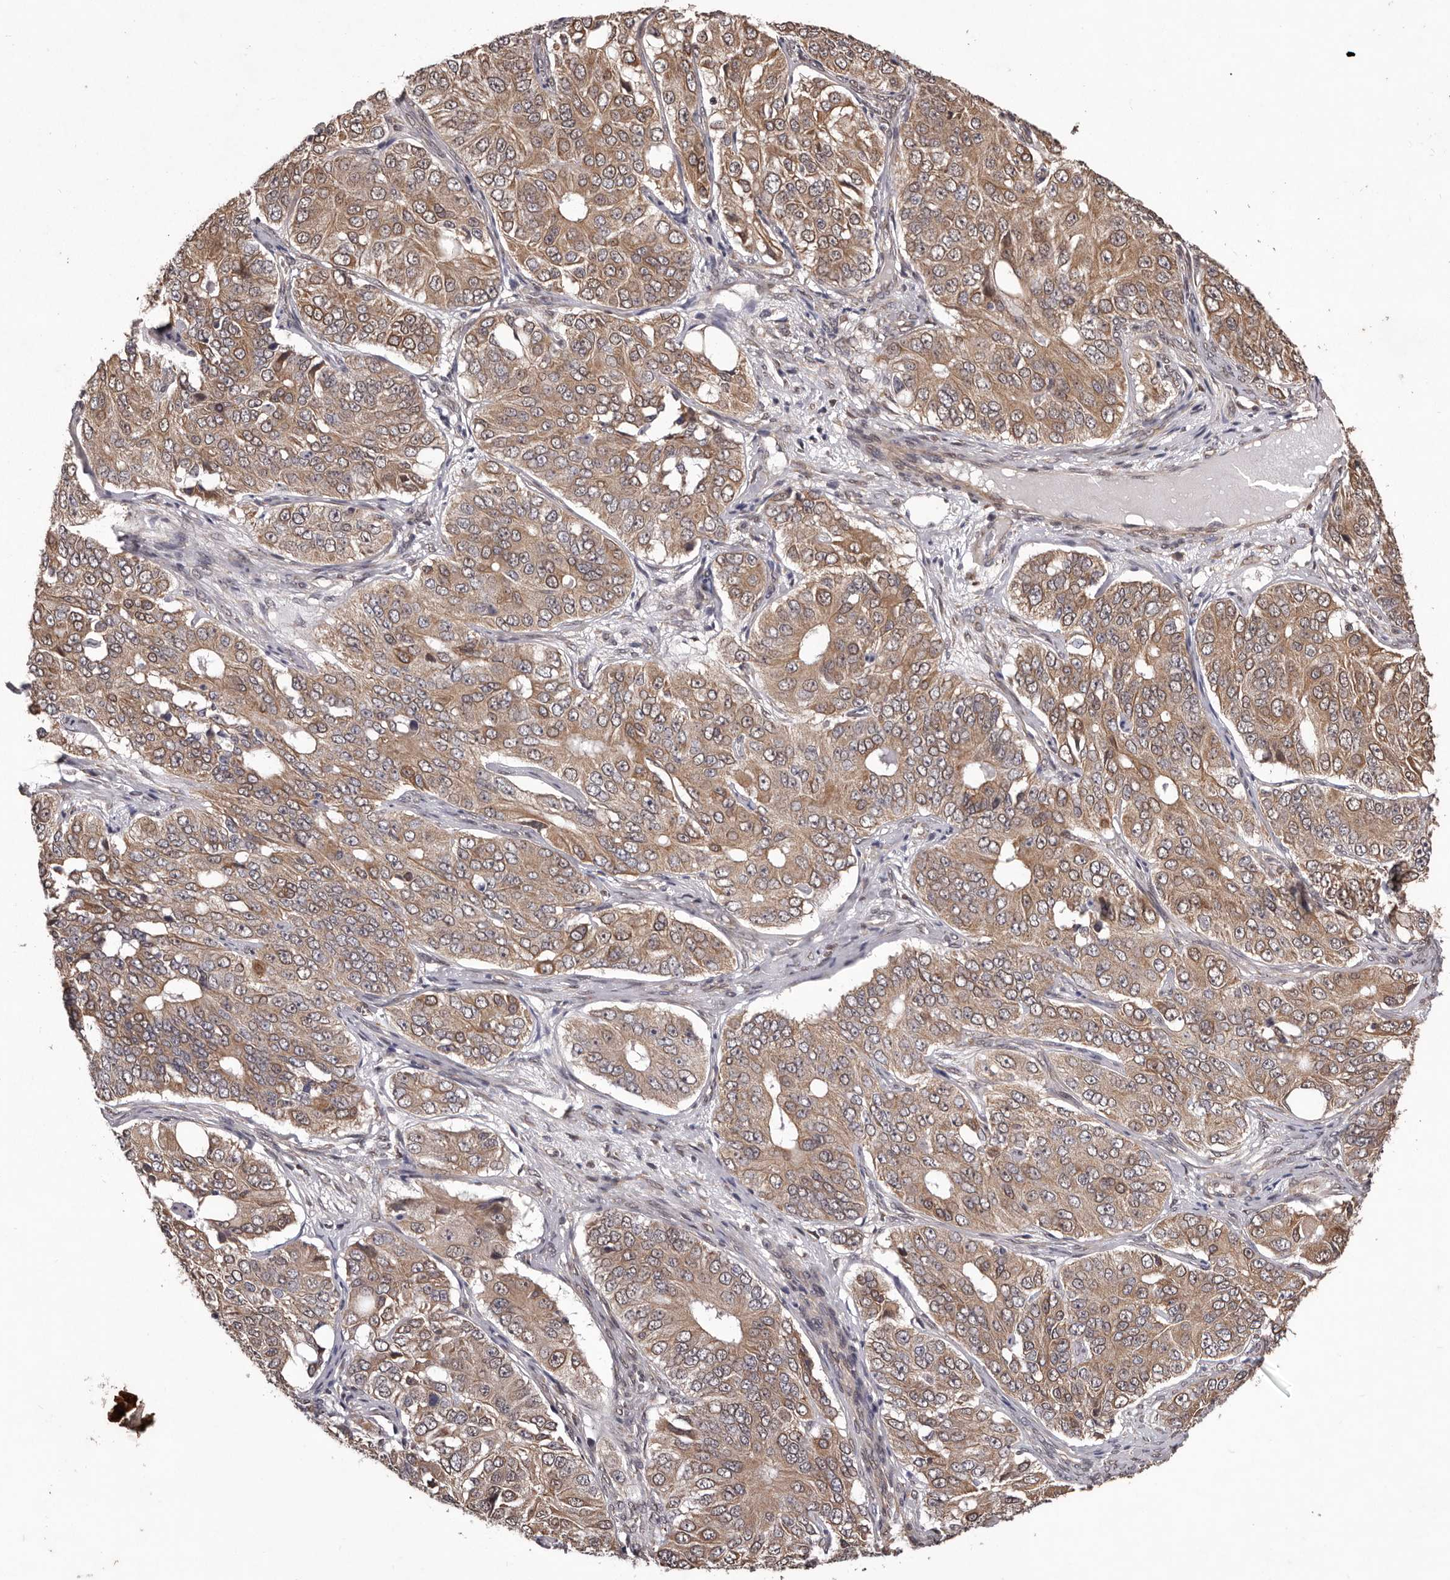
{"staining": {"intensity": "moderate", "quantity": ">75%", "location": "cytoplasmic/membranous"}, "tissue": "ovarian cancer", "cell_type": "Tumor cells", "image_type": "cancer", "snomed": [{"axis": "morphology", "description": "Carcinoma, endometroid"}, {"axis": "topography", "description": "Ovary"}], "caption": "Endometroid carcinoma (ovarian) stained for a protein (brown) displays moderate cytoplasmic/membranous positive positivity in about >75% of tumor cells.", "gene": "CELF3", "patient": {"sex": "female", "age": 51}}